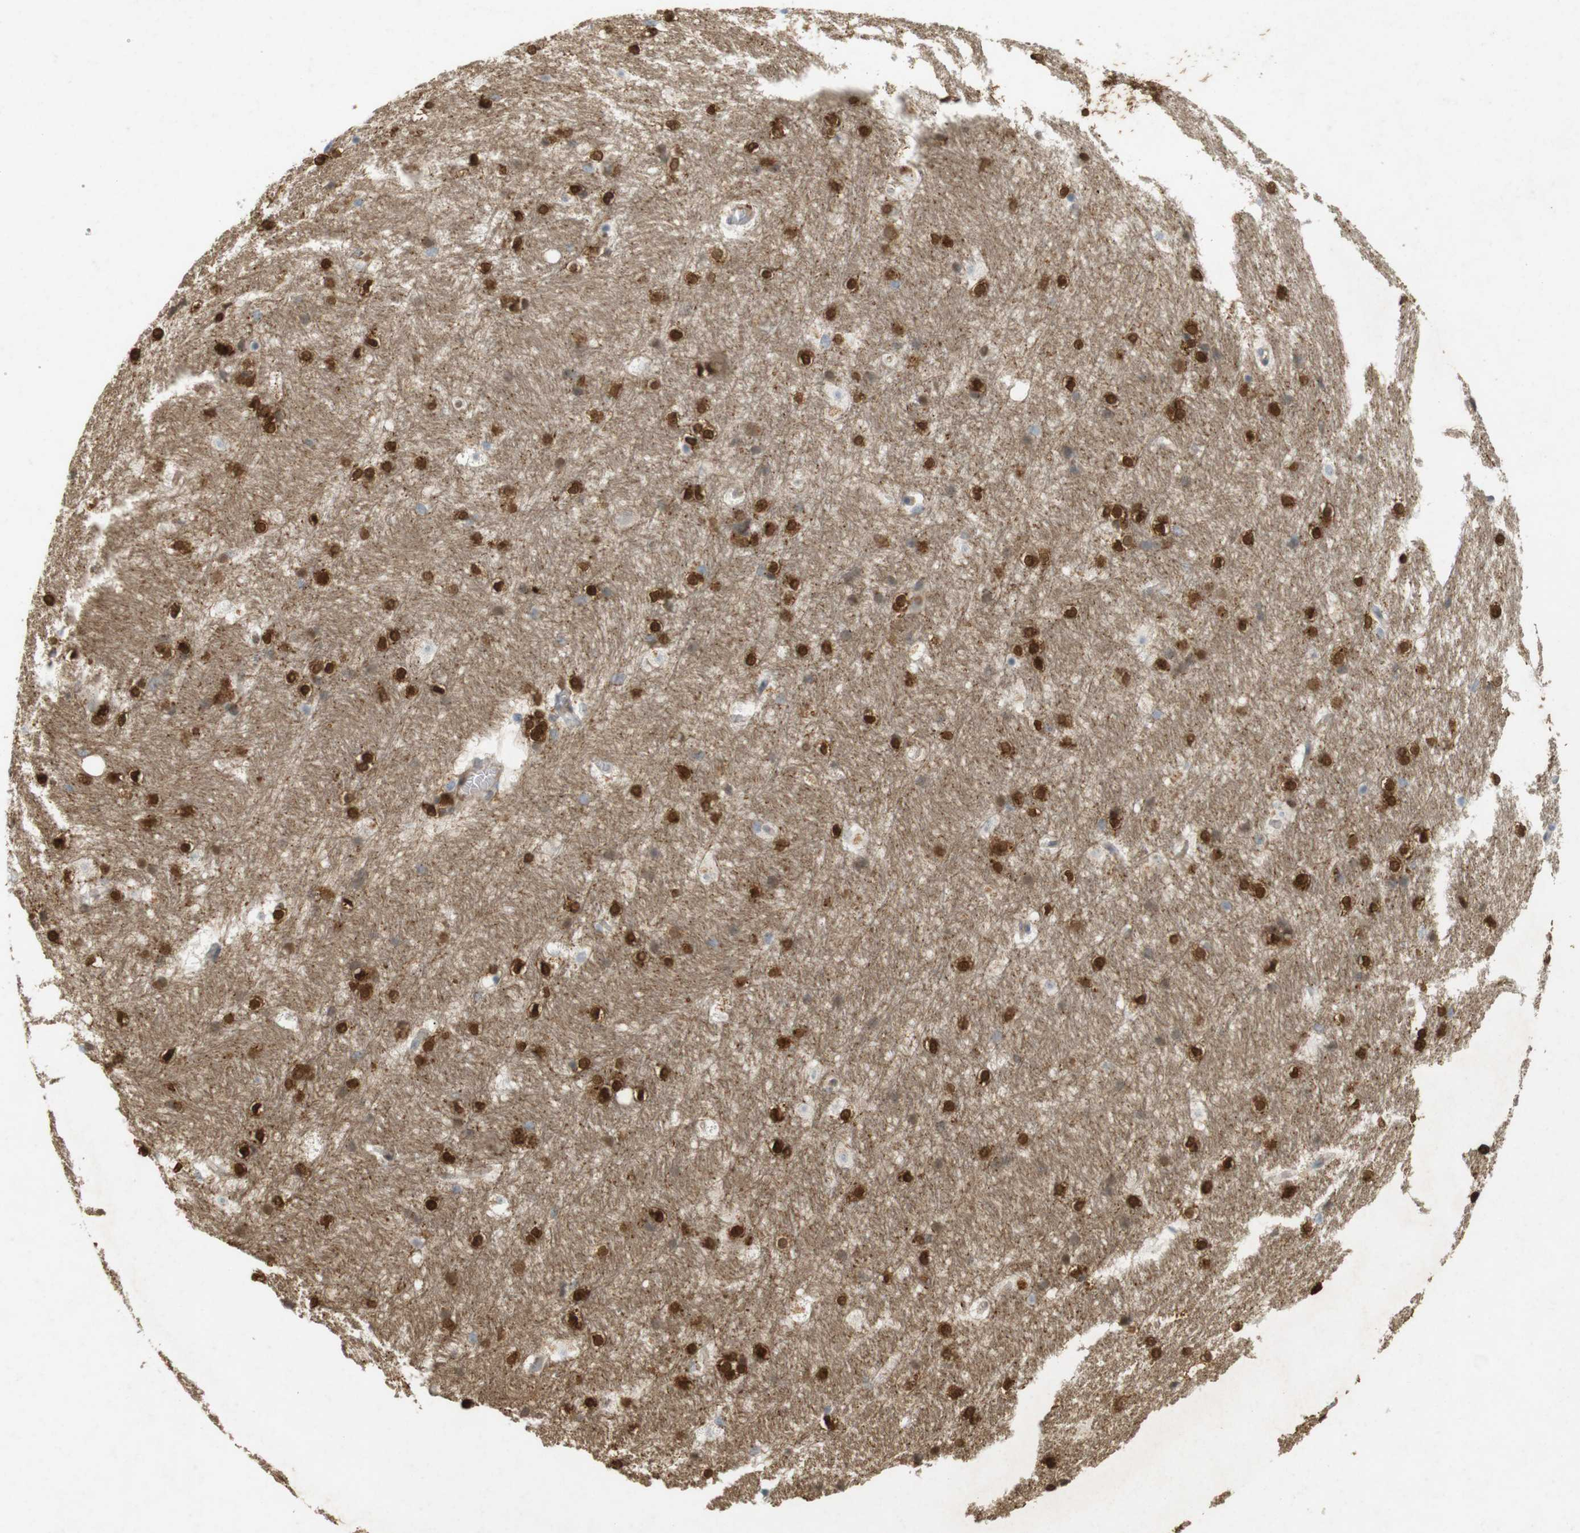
{"staining": {"intensity": "strong", "quantity": ">75%", "location": "cytoplasmic/membranous,nuclear"}, "tissue": "hippocampus", "cell_type": "Glial cells", "image_type": "normal", "snomed": [{"axis": "morphology", "description": "Normal tissue, NOS"}, {"axis": "topography", "description": "Hippocampus"}], "caption": "Glial cells reveal high levels of strong cytoplasmic/membranous,nuclear positivity in approximately >75% of cells in normal human hippocampus. (brown staining indicates protein expression, while blue staining denotes nuclei).", "gene": "PPP1R14A", "patient": {"sex": "female", "age": 19}}